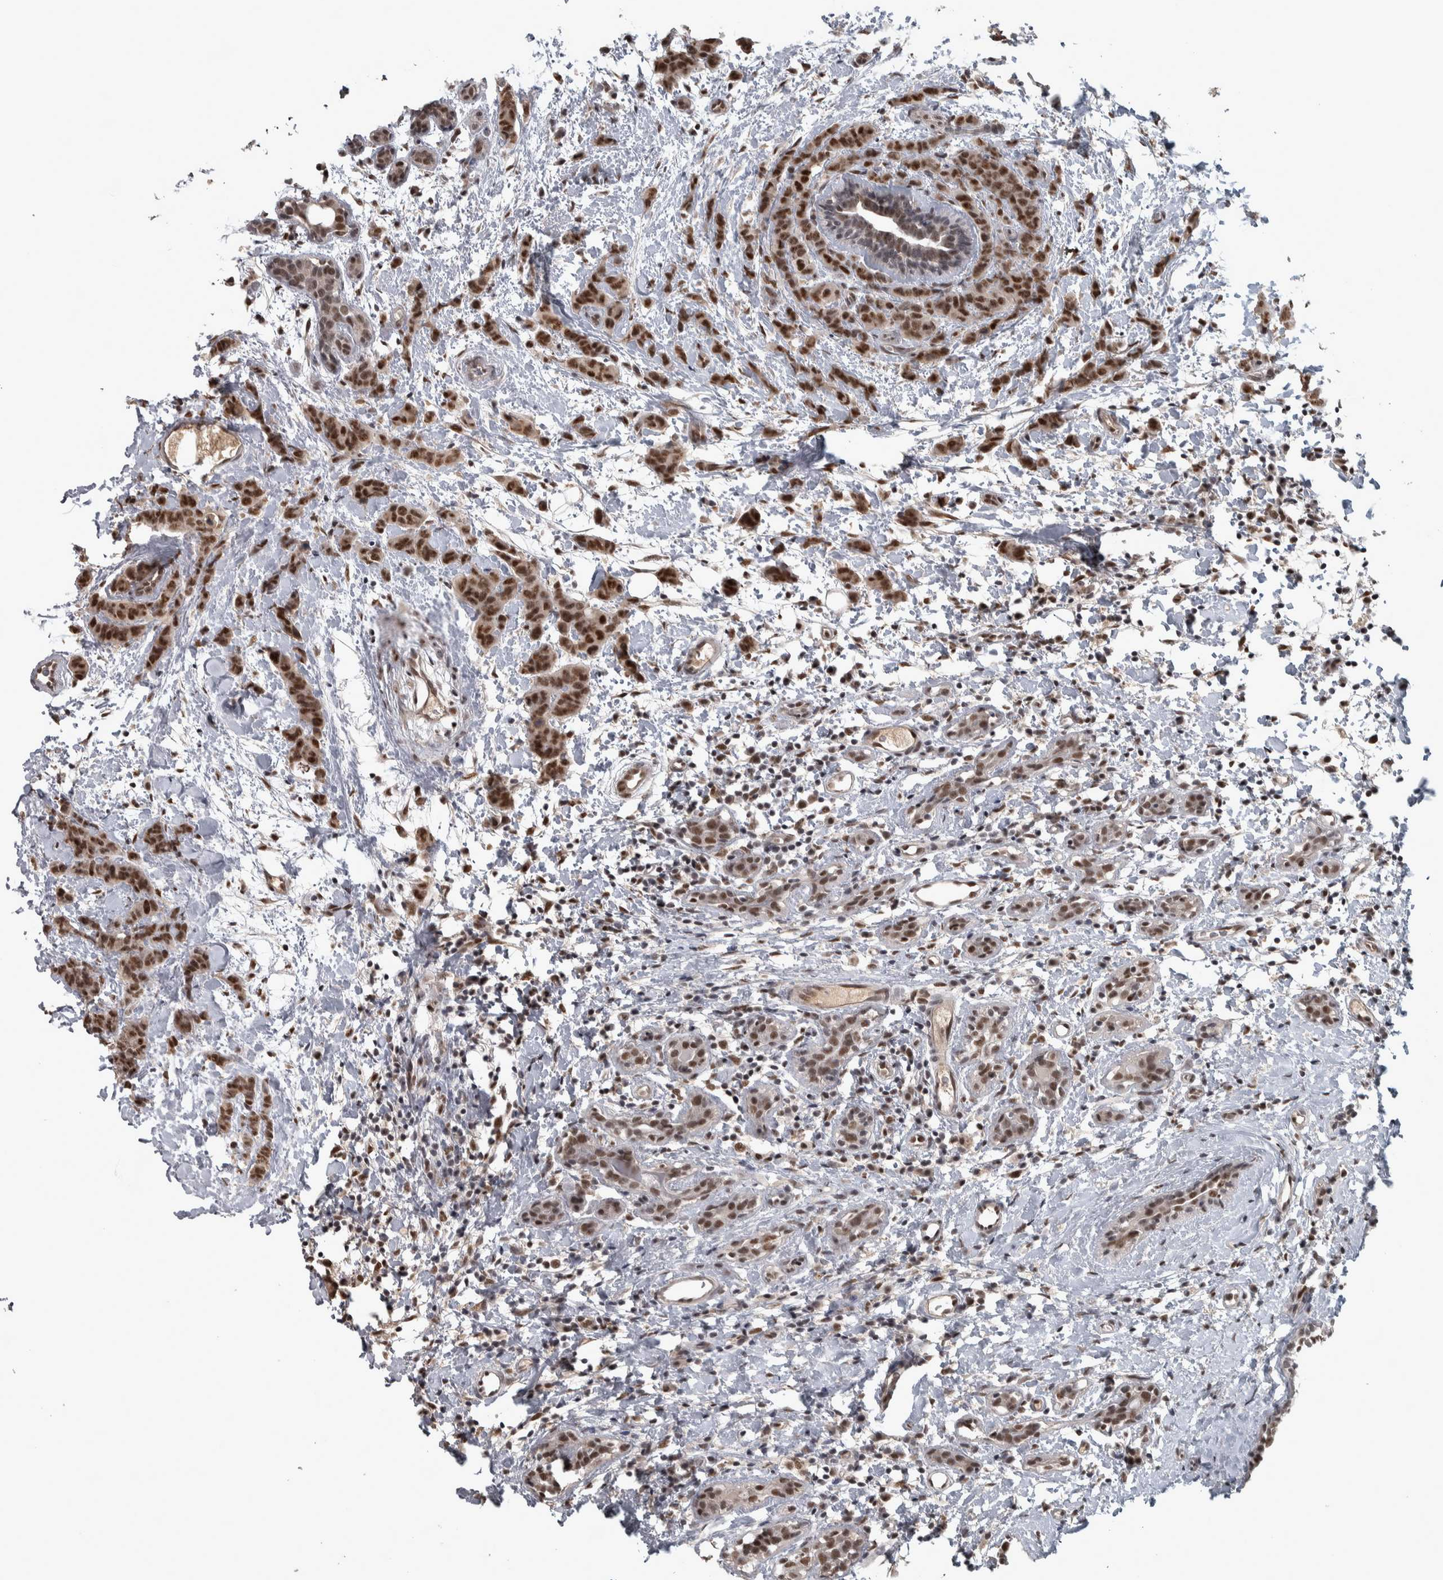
{"staining": {"intensity": "strong", "quantity": ">75%", "location": "nuclear"}, "tissue": "breast cancer", "cell_type": "Tumor cells", "image_type": "cancer", "snomed": [{"axis": "morphology", "description": "Normal tissue, NOS"}, {"axis": "morphology", "description": "Duct carcinoma"}, {"axis": "topography", "description": "Breast"}], "caption": "Protein analysis of infiltrating ductal carcinoma (breast) tissue exhibits strong nuclear staining in about >75% of tumor cells.", "gene": "DDX42", "patient": {"sex": "female", "age": 40}}